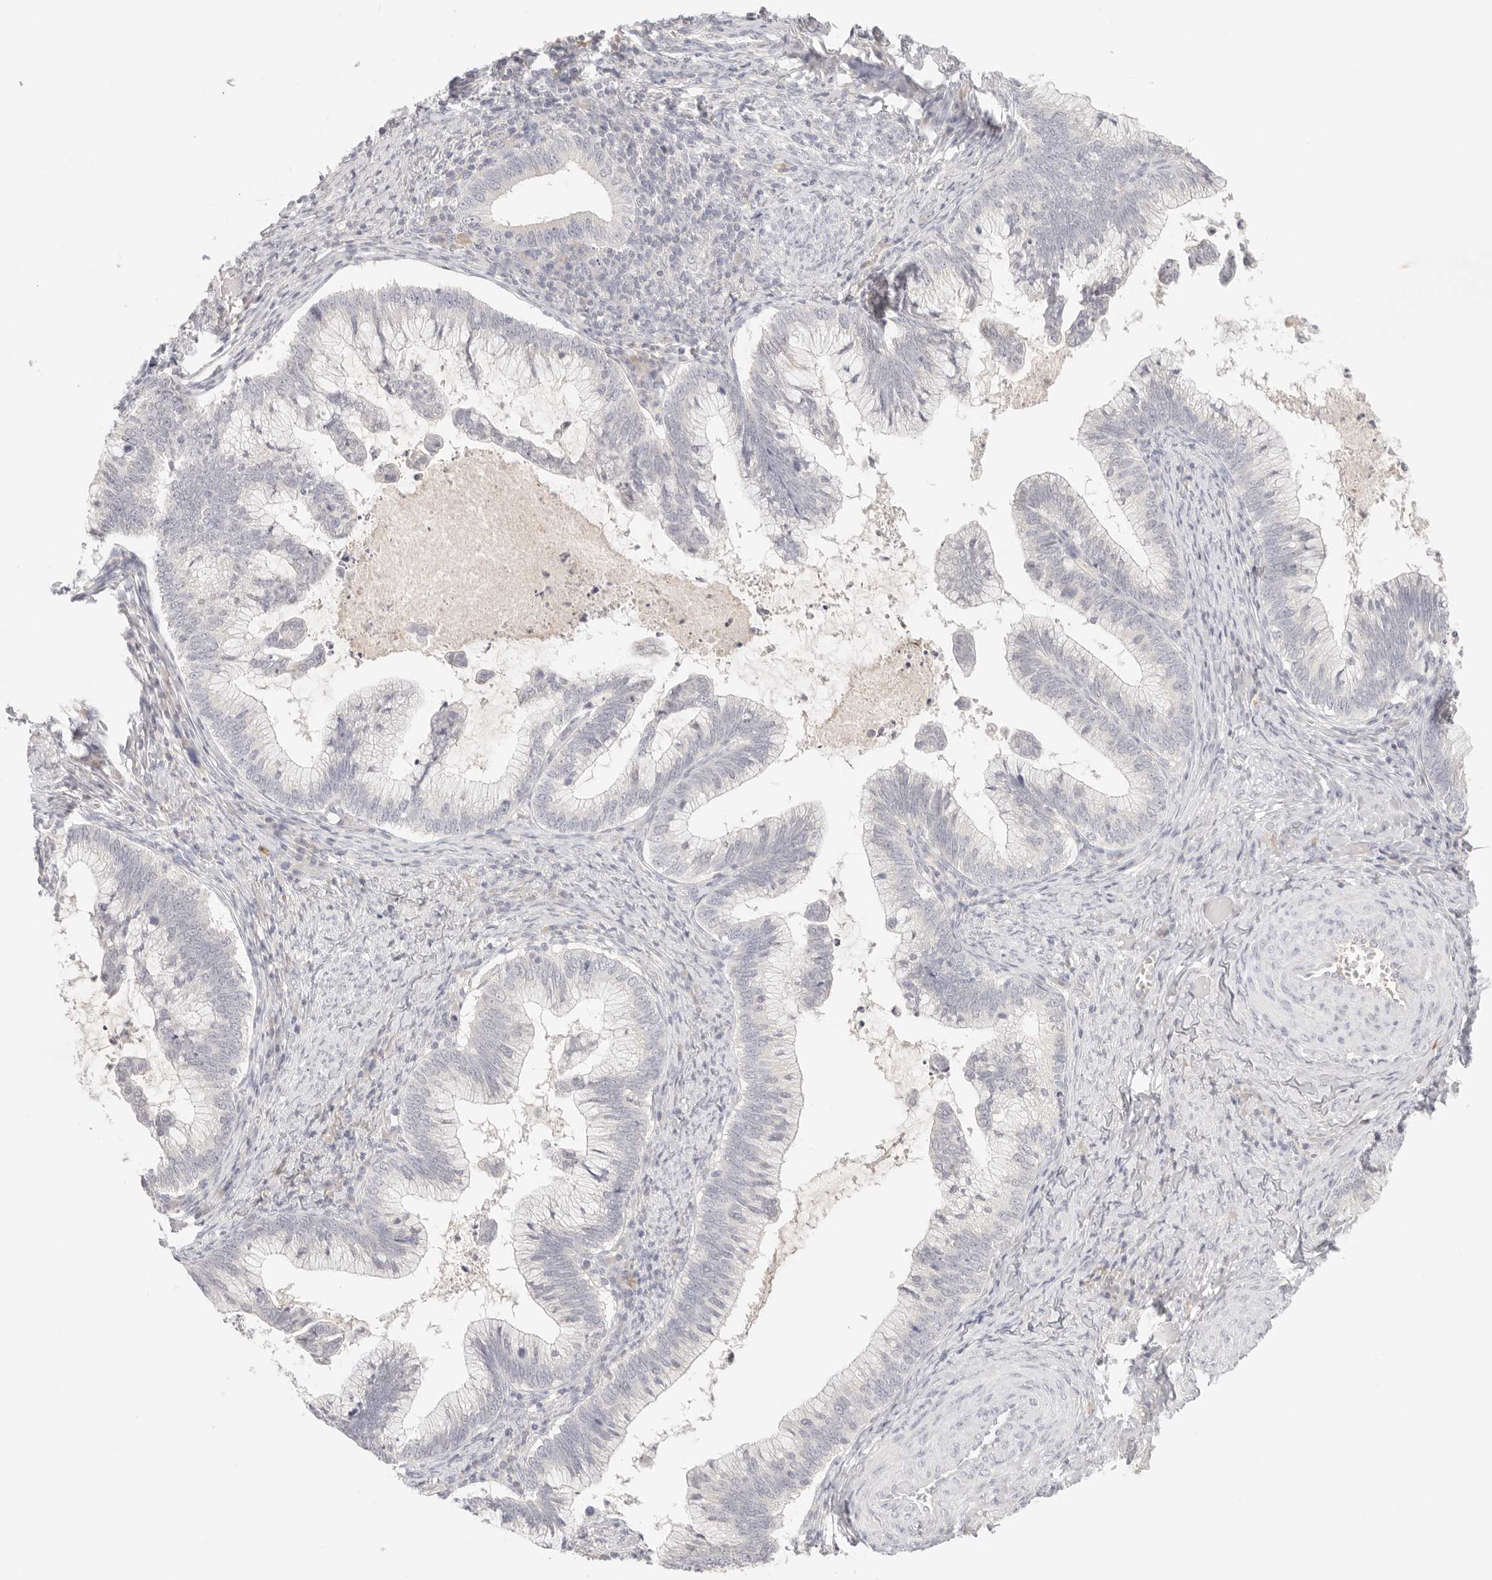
{"staining": {"intensity": "negative", "quantity": "none", "location": "none"}, "tissue": "cervical cancer", "cell_type": "Tumor cells", "image_type": "cancer", "snomed": [{"axis": "morphology", "description": "Adenocarcinoma, NOS"}, {"axis": "topography", "description": "Cervix"}], "caption": "Immunohistochemistry micrograph of neoplastic tissue: human adenocarcinoma (cervical) stained with DAB reveals no significant protein staining in tumor cells.", "gene": "SPHK1", "patient": {"sex": "female", "age": 36}}